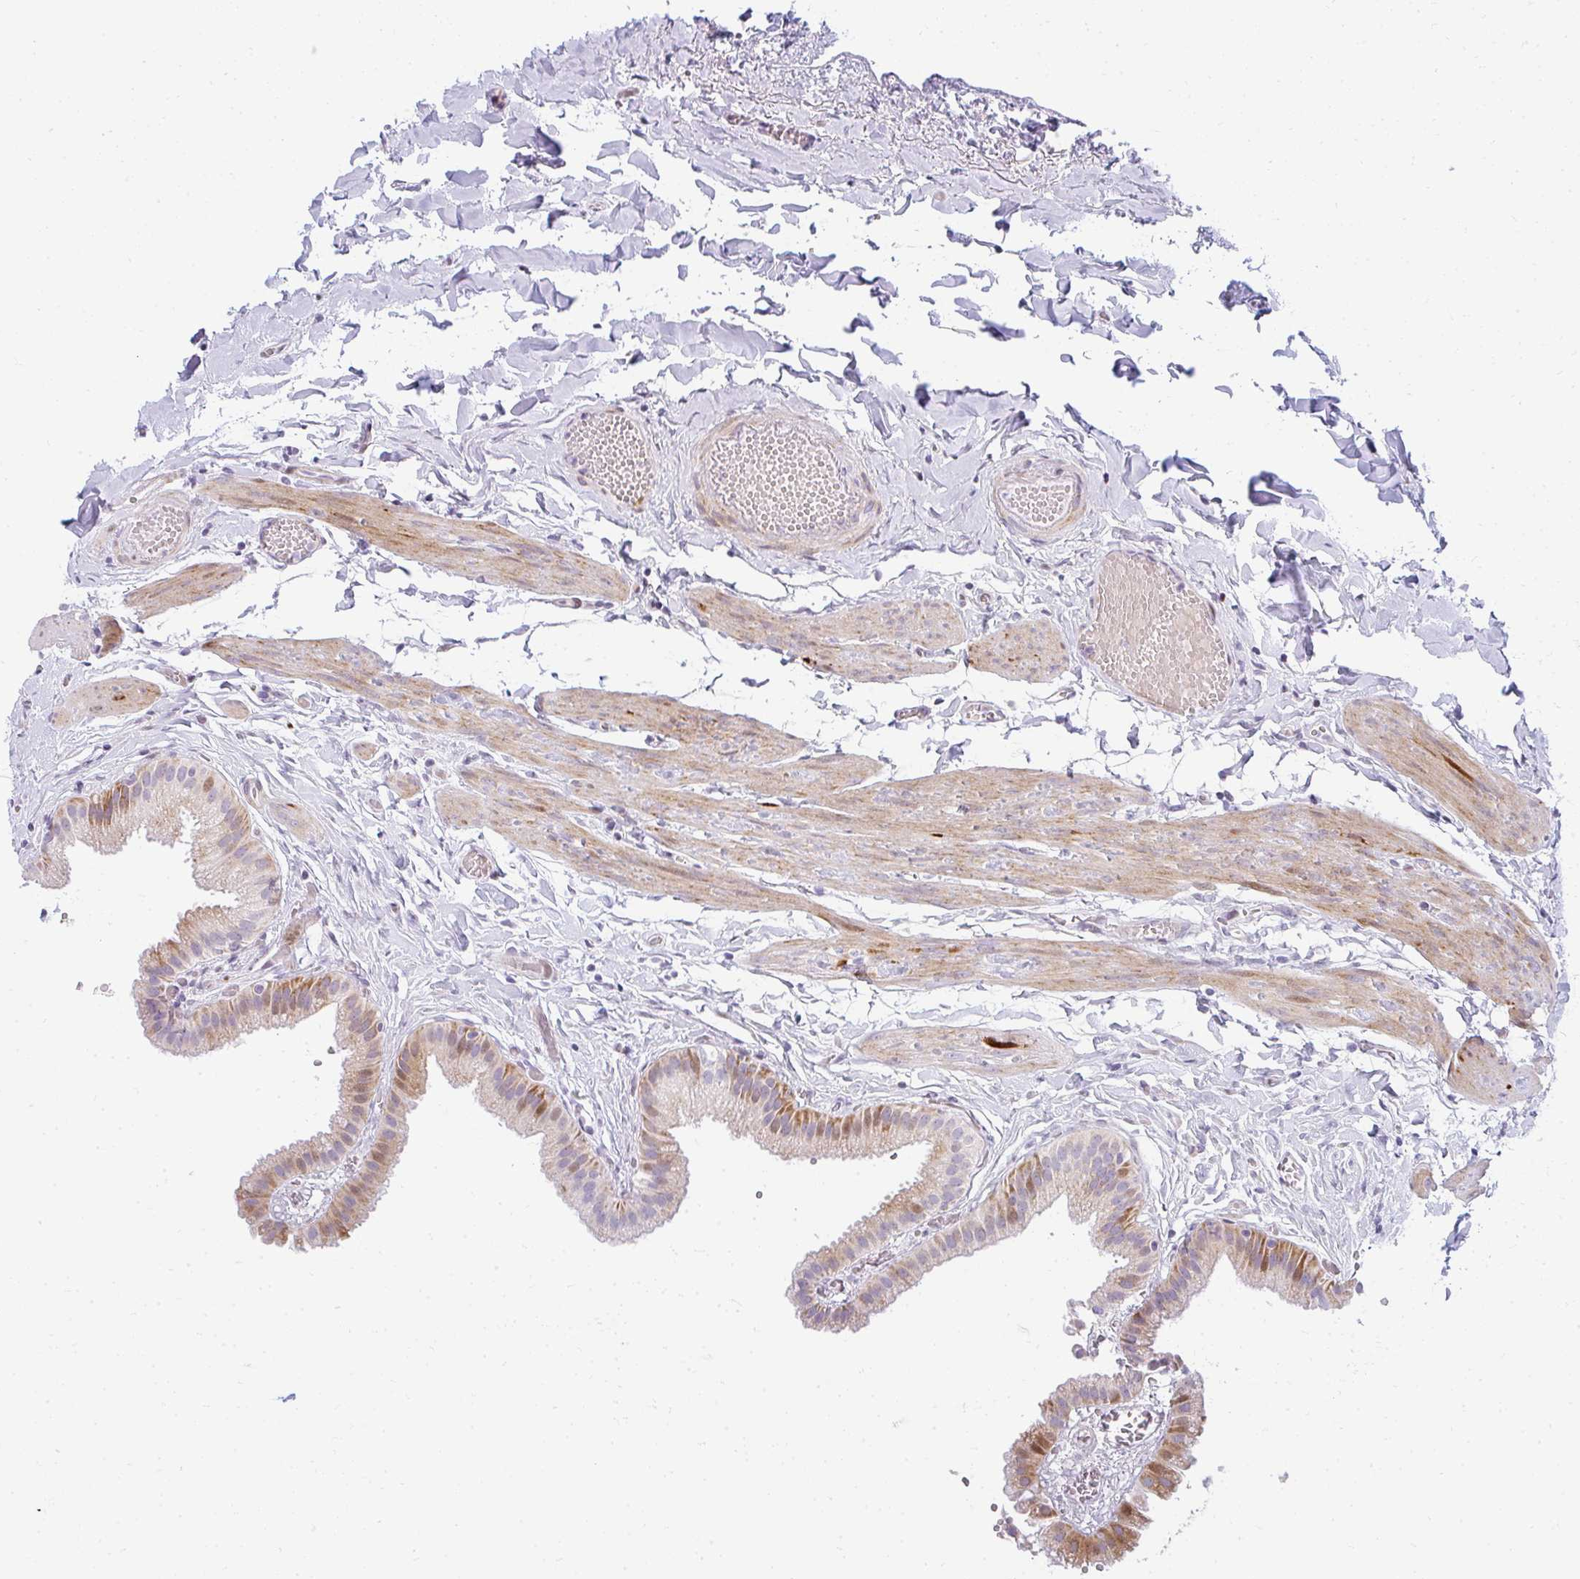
{"staining": {"intensity": "moderate", "quantity": "25%-75%", "location": "cytoplasmic/membranous,nuclear"}, "tissue": "gallbladder", "cell_type": "Glandular cells", "image_type": "normal", "snomed": [{"axis": "morphology", "description": "Normal tissue, NOS"}, {"axis": "topography", "description": "Gallbladder"}], "caption": "Immunohistochemistry (IHC) of benign human gallbladder reveals medium levels of moderate cytoplasmic/membranous,nuclear staining in about 25%-75% of glandular cells.", "gene": "PLA2G5", "patient": {"sex": "female", "age": 63}}